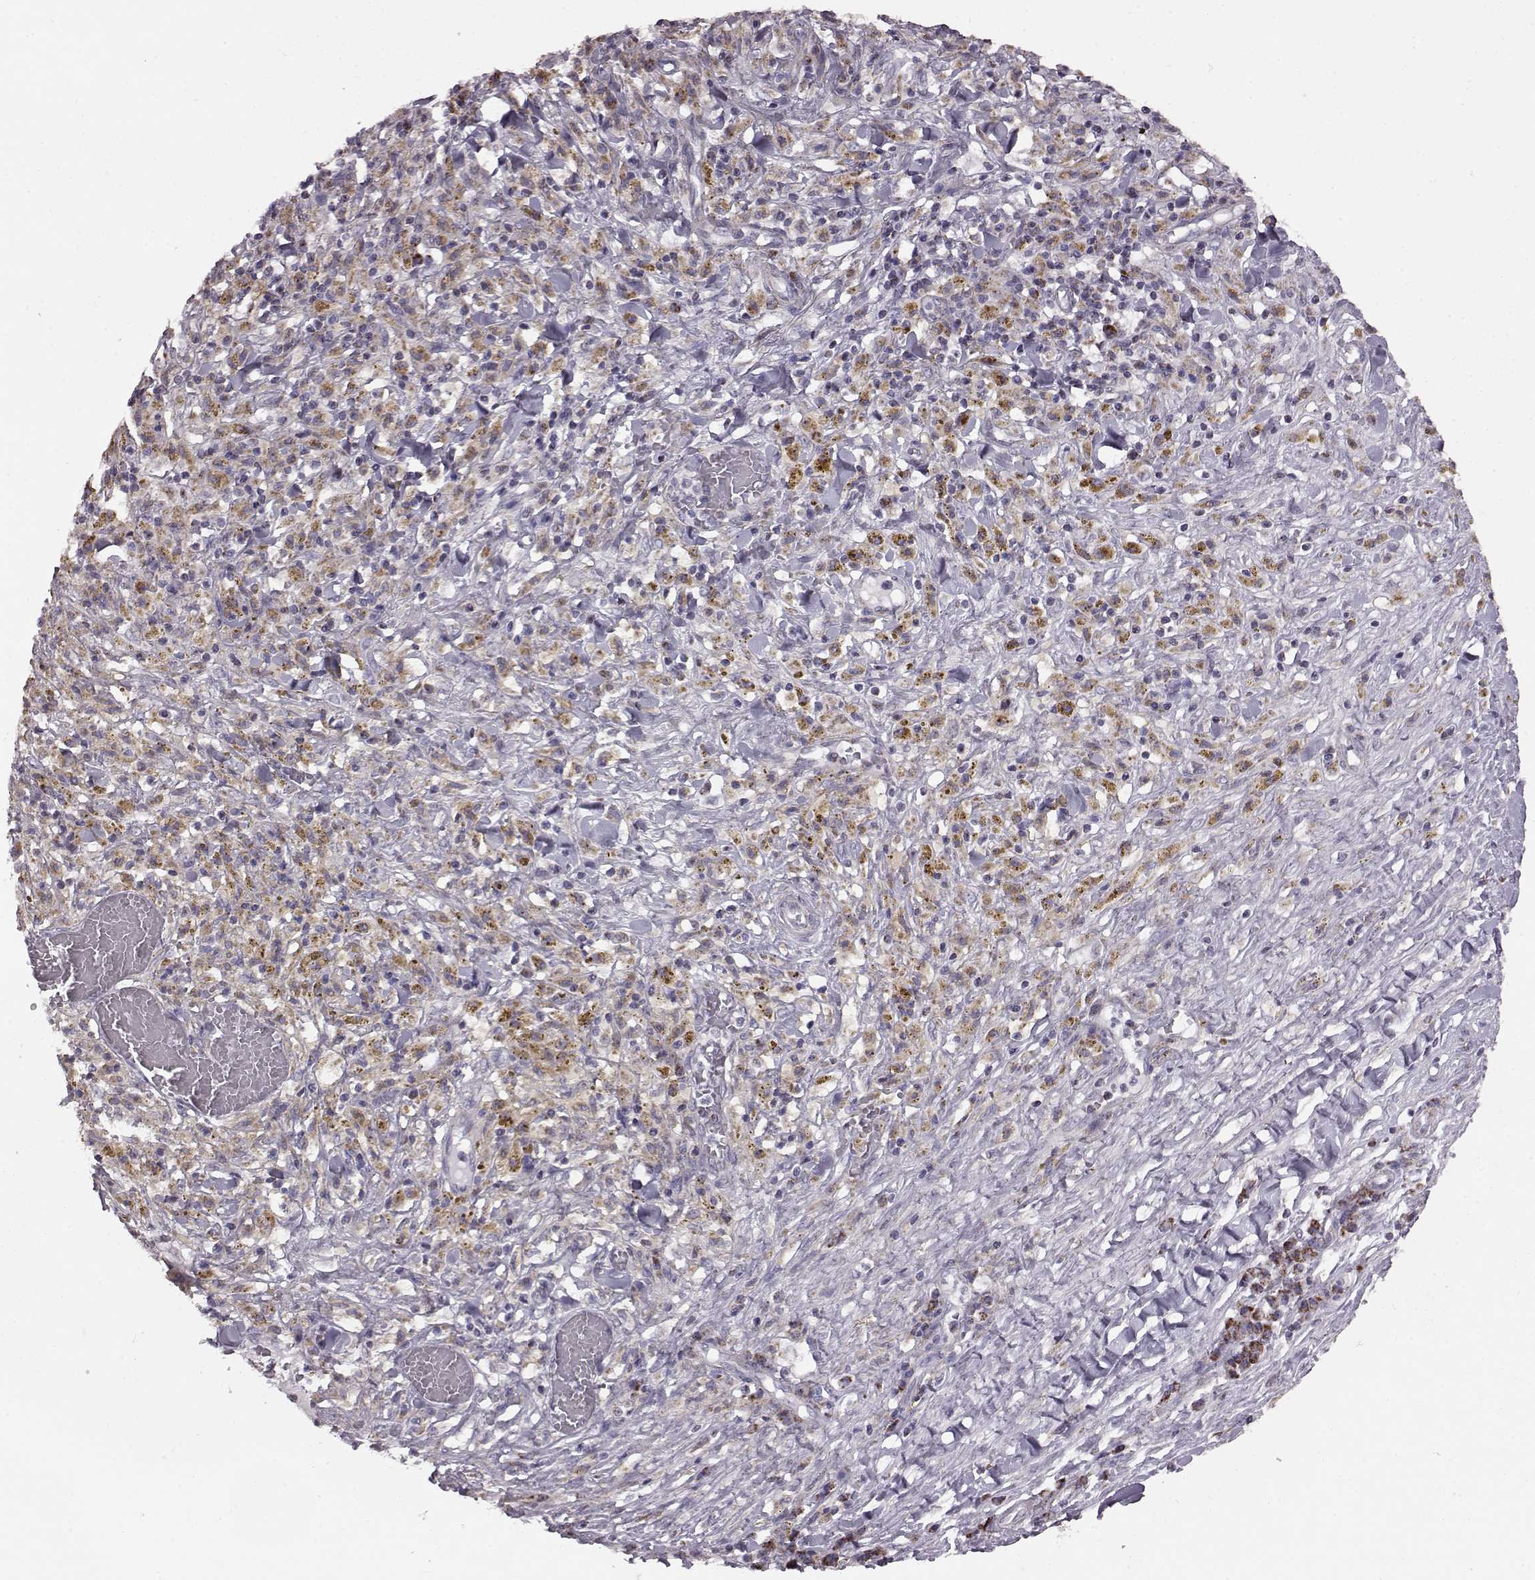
{"staining": {"intensity": "weak", "quantity": ">75%", "location": "cytoplasmic/membranous"}, "tissue": "melanoma", "cell_type": "Tumor cells", "image_type": "cancer", "snomed": [{"axis": "morphology", "description": "Malignant melanoma, NOS"}, {"axis": "topography", "description": "Skin"}], "caption": "Protein analysis of melanoma tissue demonstrates weak cytoplasmic/membranous expression in about >75% of tumor cells. Using DAB (3,3'-diaminobenzidine) (brown) and hematoxylin (blue) stains, captured at high magnification using brightfield microscopy.", "gene": "FAM8A1", "patient": {"sex": "female", "age": 91}}